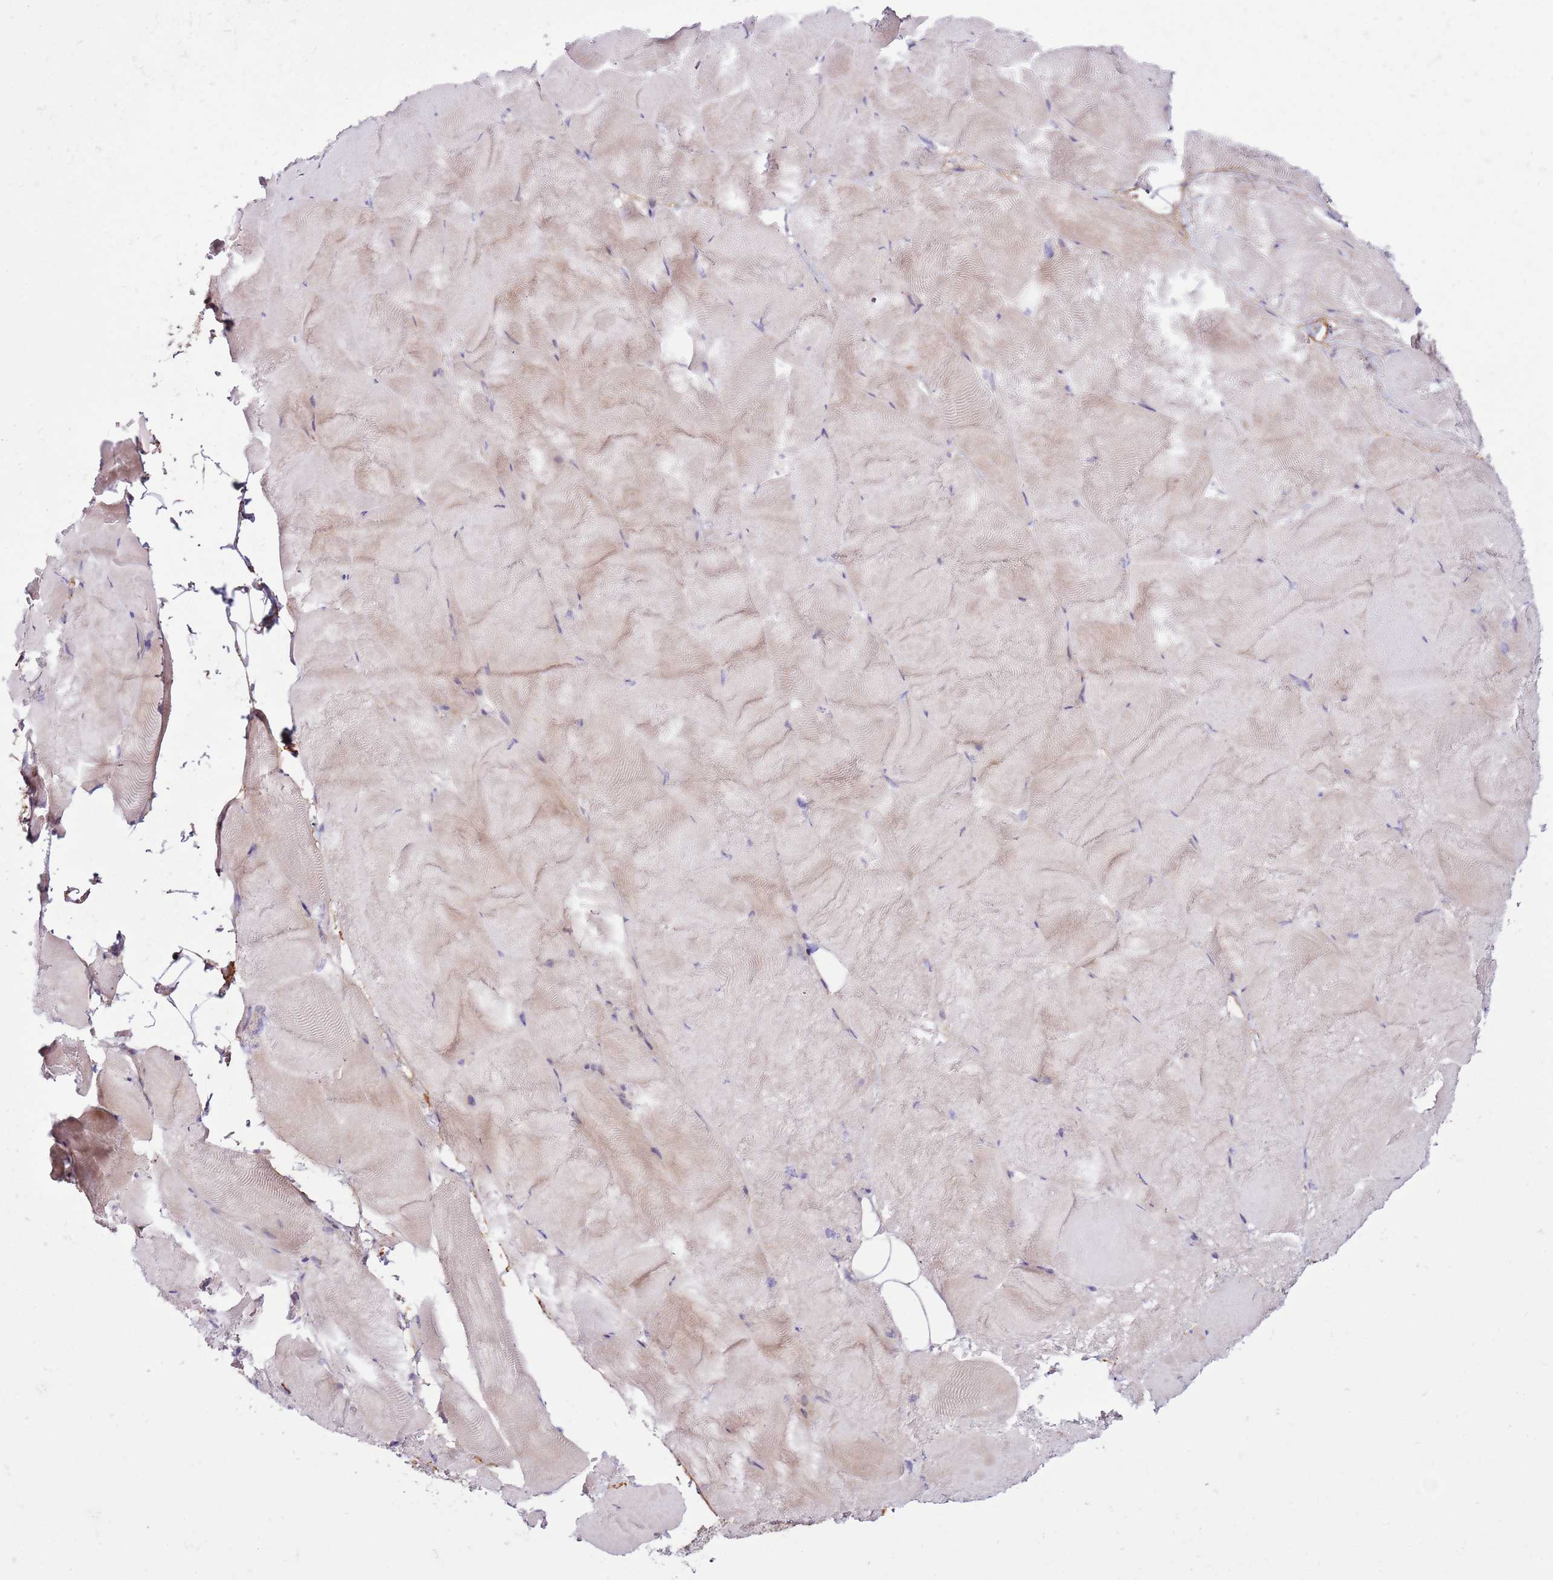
{"staining": {"intensity": "weak", "quantity": "<25%", "location": "cytoplasmic/membranous"}, "tissue": "skeletal muscle", "cell_type": "Myocytes", "image_type": "normal", "snomed": [{"axis": "morphology", "description": "Normal tissue, NOS"}, {"axis": "topography", "description": "Skeletal muscle"}], "caption": "The immunohistochemistry (IHC) micrograph has no significant expression in myocytes of skeletal muscle.", "gene": "MTG2", "patient": {"sex": "female", "age": 64}}